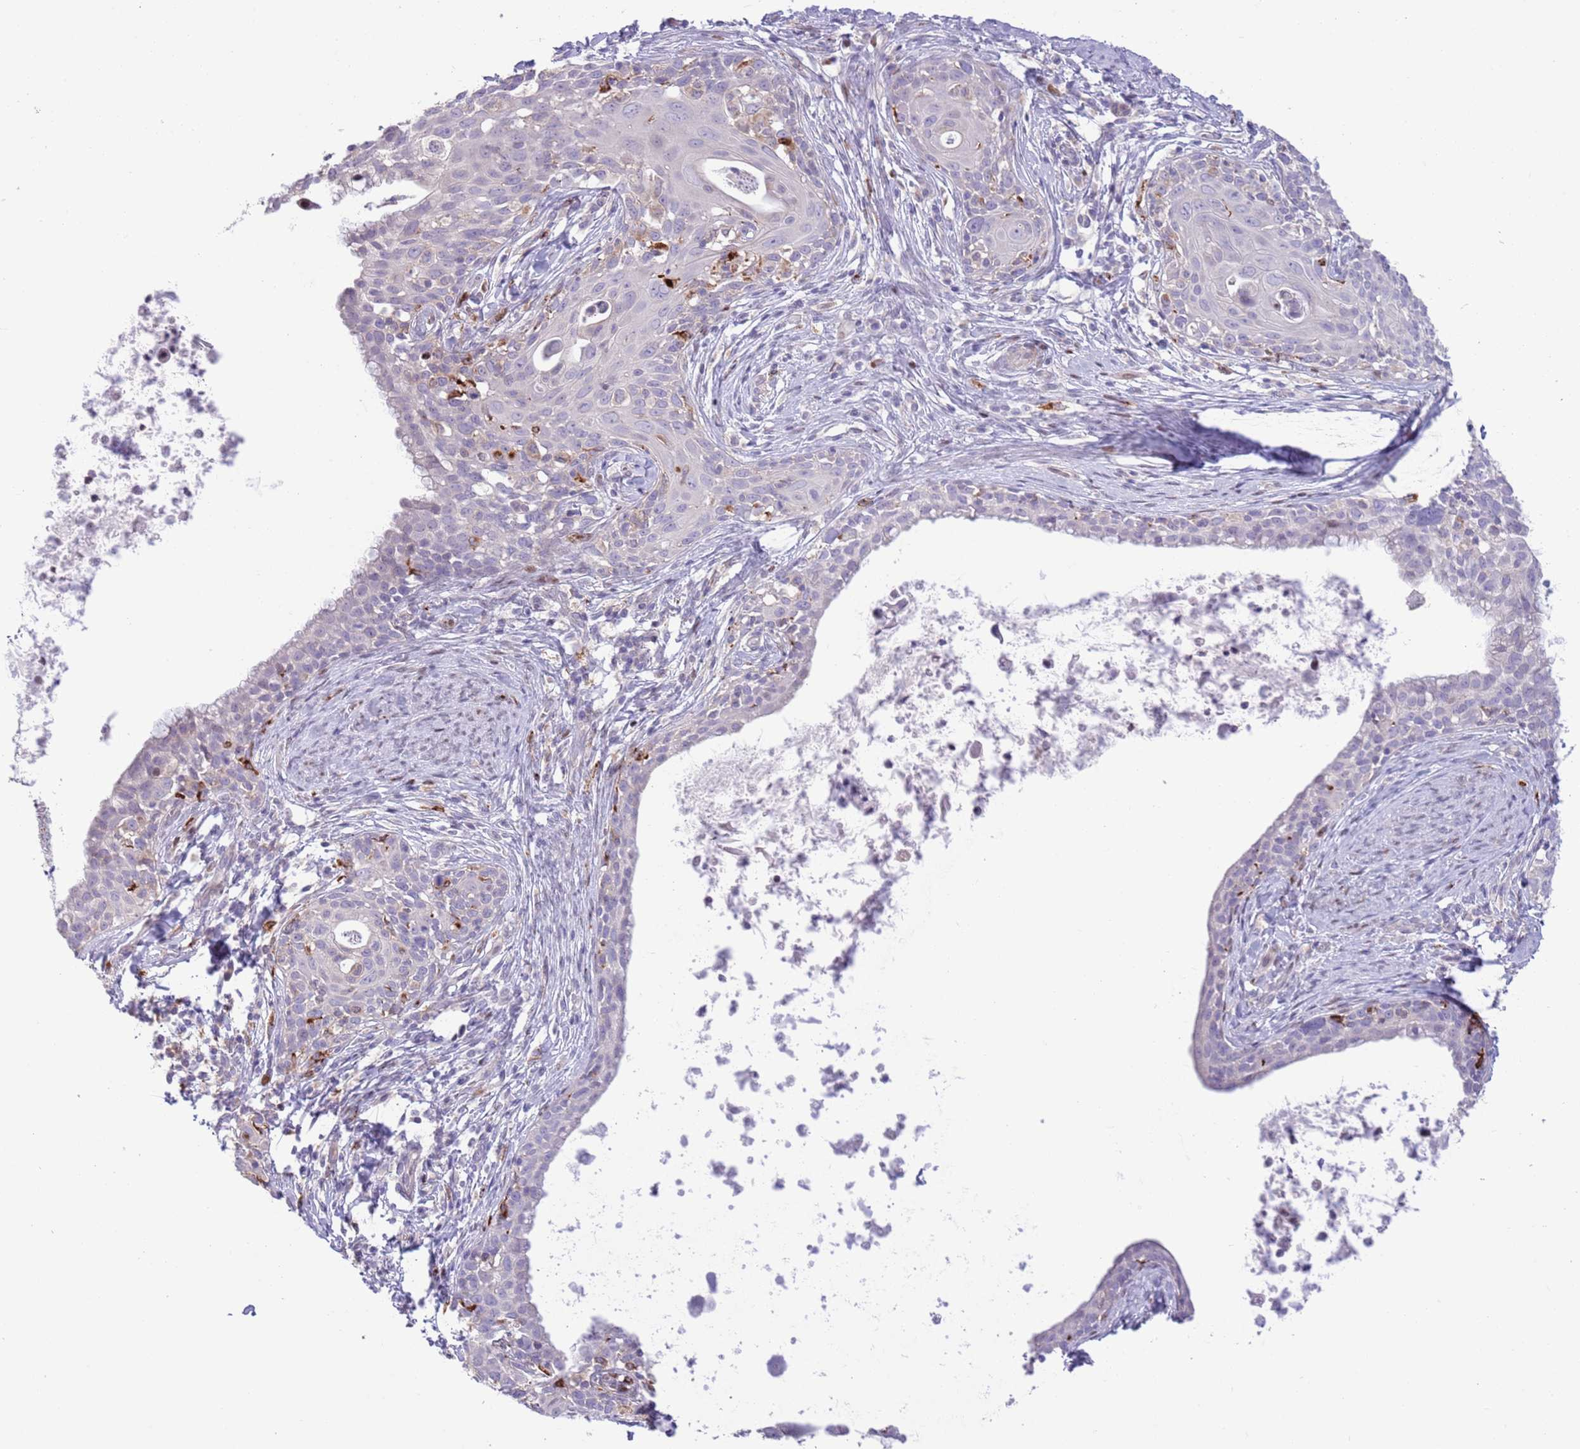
{"staining": {"intensity": "negative", "quantity": "none", "location": "none"}, "tissue": "cervical cancer", "cell_type": "Tumor cells", "image_type": "cancer", "snomed": [{"axis": "morphology", "description": "Squamous cell carcinoma, NOS"}, {"axis": "topography", "description": "Cervix"}], "caption": "This is an immunohistochemistry (IHC) histopathology image of cervical cancer (squamous cell carcinoma). There is no staining in tumor cells.", "gene": "ANO8", "patient": {"sex": "female", "age": 52}}